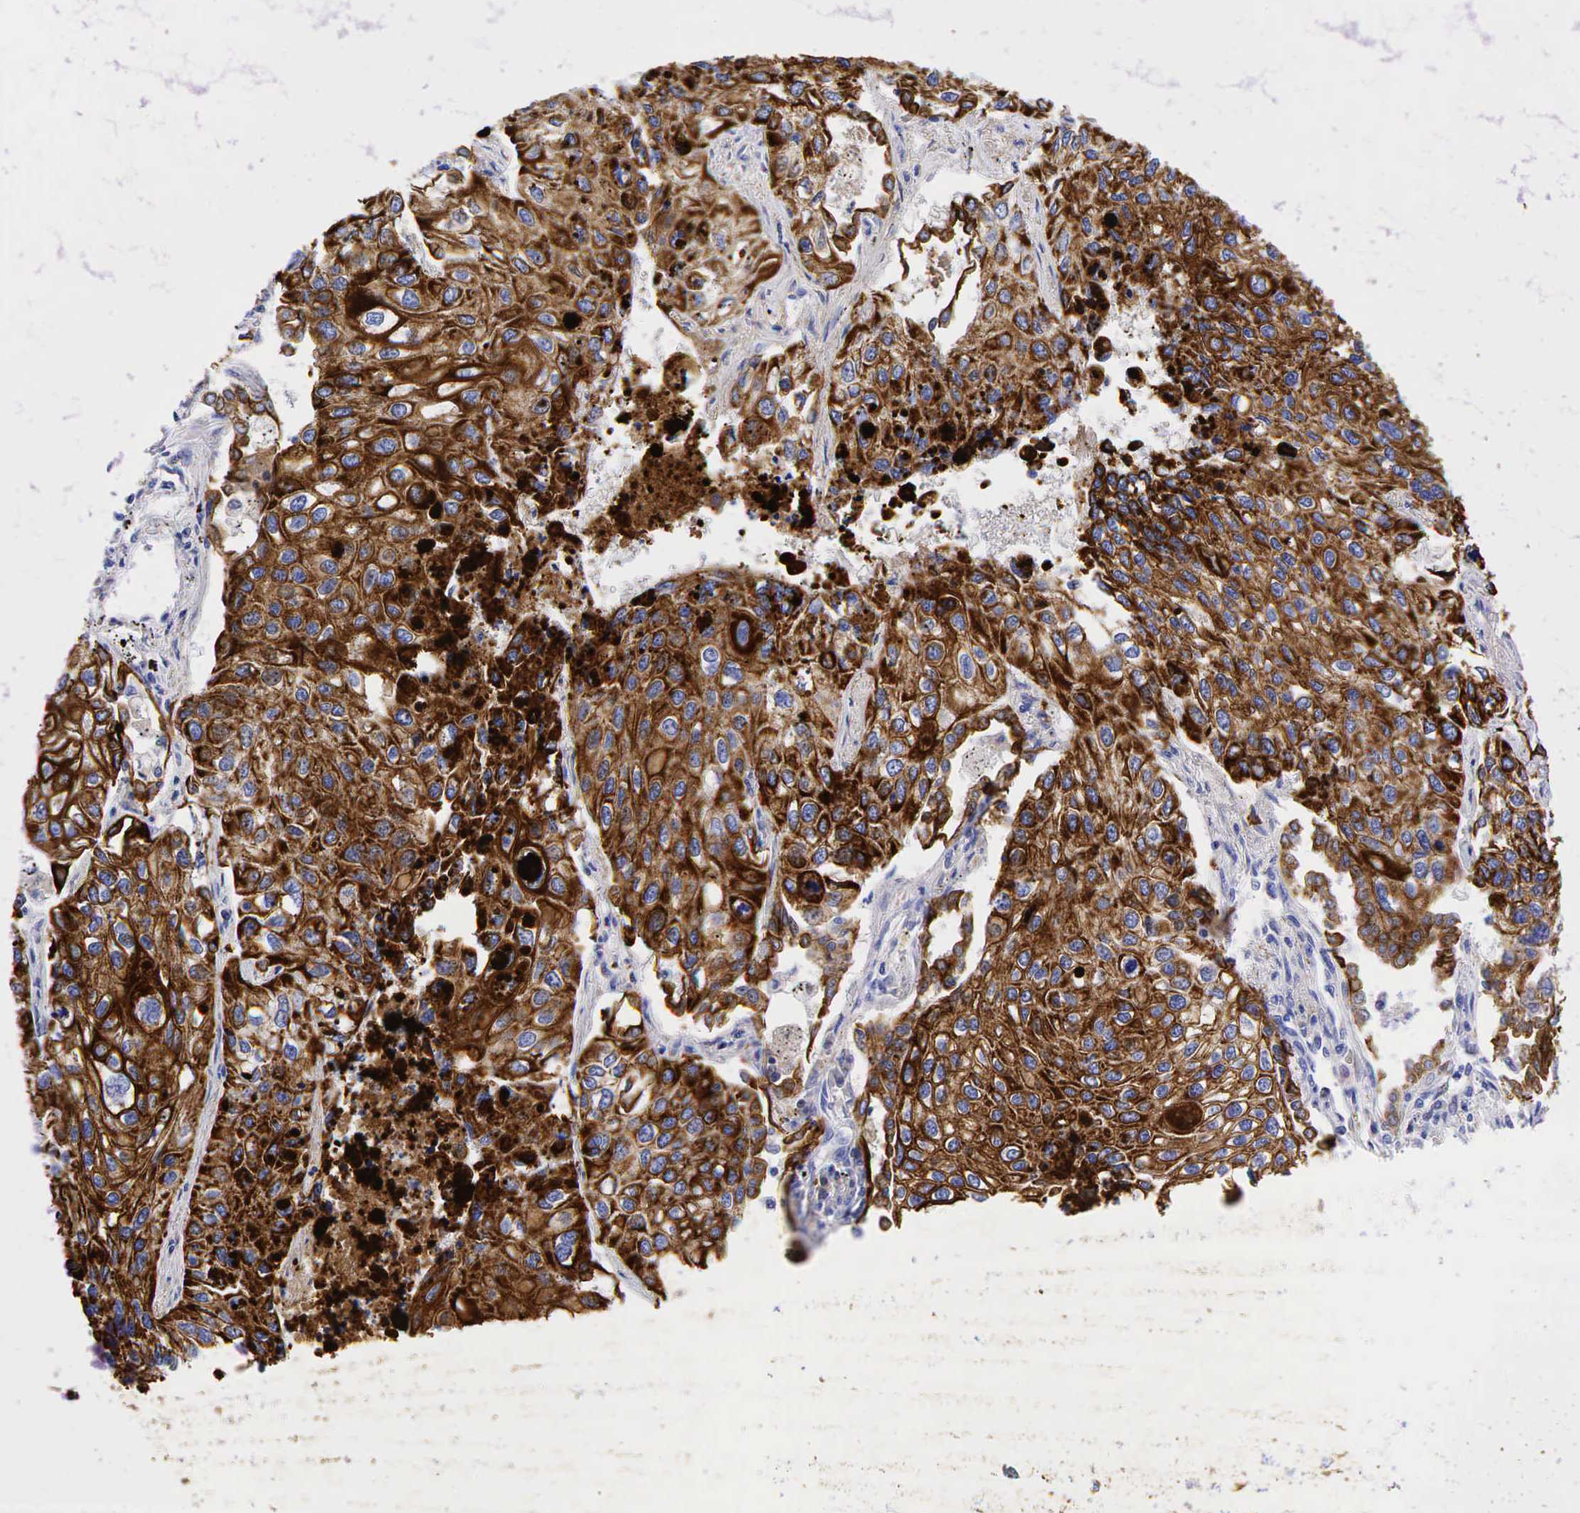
{"staining": {"intensity": "strong", "quantity": ">75%", "location": "cytoplasmic/membranous"}, "tissue": "lung cancer", "cell_type": "Tumor cells", "image_type": "cancer", "snomed": [{"axis": "morphology", "description": "Squamous cell carcinoma, NOS"}, {"axis": "topography", "description": "Lung"}], "caption": "Strong cytoplasmic/membranous staining is identified in approximately >75% of tumor cells in lung squamous cell carcinoma.", "gene": "KRT19", "patient": {"sex": "male", "age": 75}}